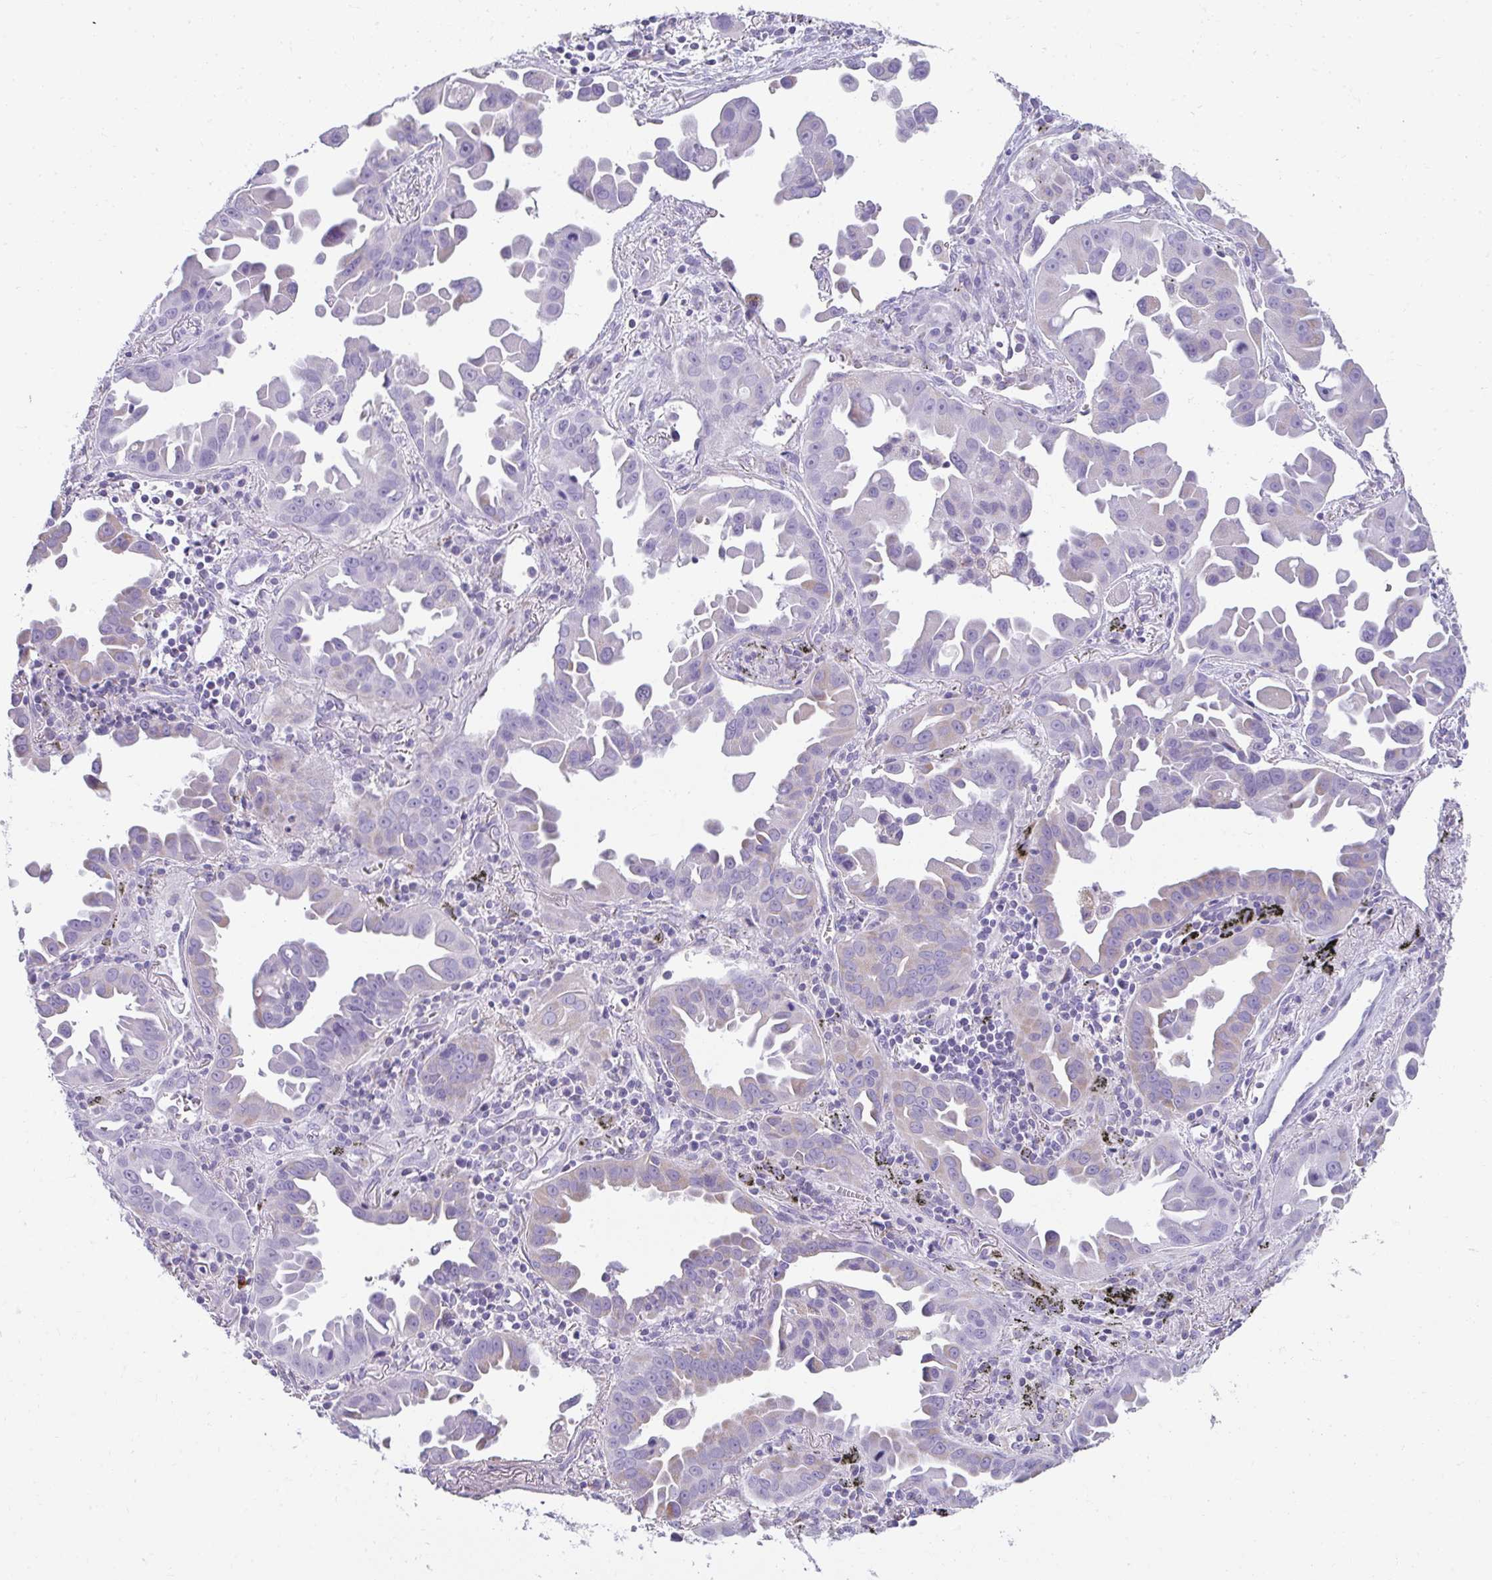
{"staining": {"intensity": "weak", "quantity": "<25%", "location": "cytoplasmic/membranous"}, "tissue": "lung cancer", "cell_type": "Tumor cells", "image_type": "cancer", "snomed": [{"axis": "morphology", "description": "Adenocarcinoma, NOS"}, {"axis": "topography", "description": "Lung"}], "caption": "A micrograph of human lung cancer is negative for staining in tumor cells. (Stains: DAB (3,3'-diaminobenzidine) IHC with hematoxylin counter stain, Microscopy: brightfield microscopy at high magnification).", "gene": "RLF", "patient": {"sex": "male", "age": 68}}